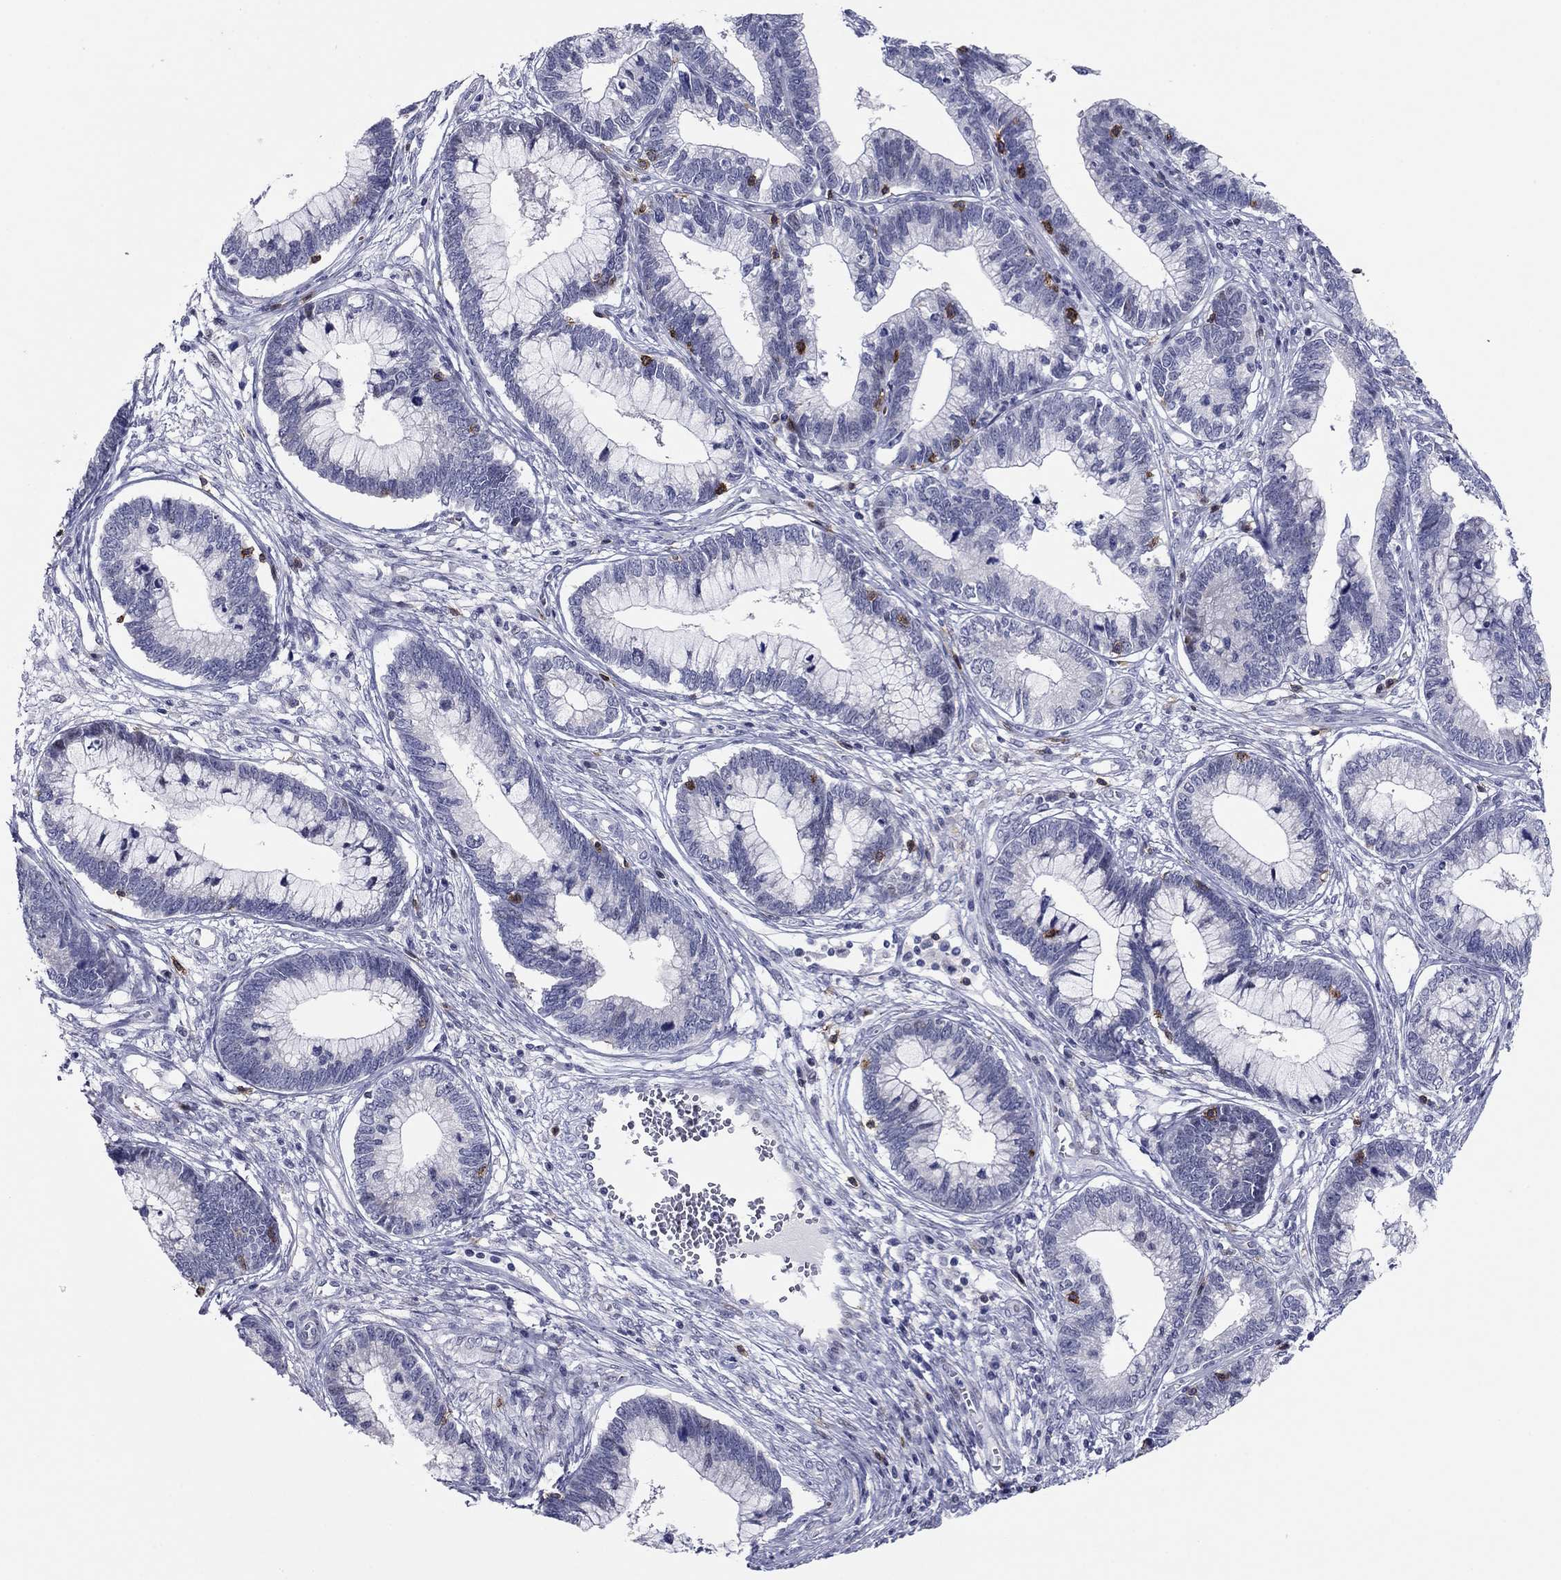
{"staining": {"intensity": "negative", "quantity": "none", "location": "none"}, "tissue": "cervical cancer", "cell_type": "Tumor cells", "image_type": "cancer", "snomed": [{"axis": "morphology", "description": "Adenocarcinoma, NOS"}, {"axis": "topography", "description": "Cervix"}], "caption": "Tumor cells are negative for protein expression in human cervical adenocarcinoma. The staining is performed using DAB brown chromogen with nuclei counter-stained in using hematoxylin.", "gene": "ITGAE", "patient": {"sex": "female", "age": 44}}